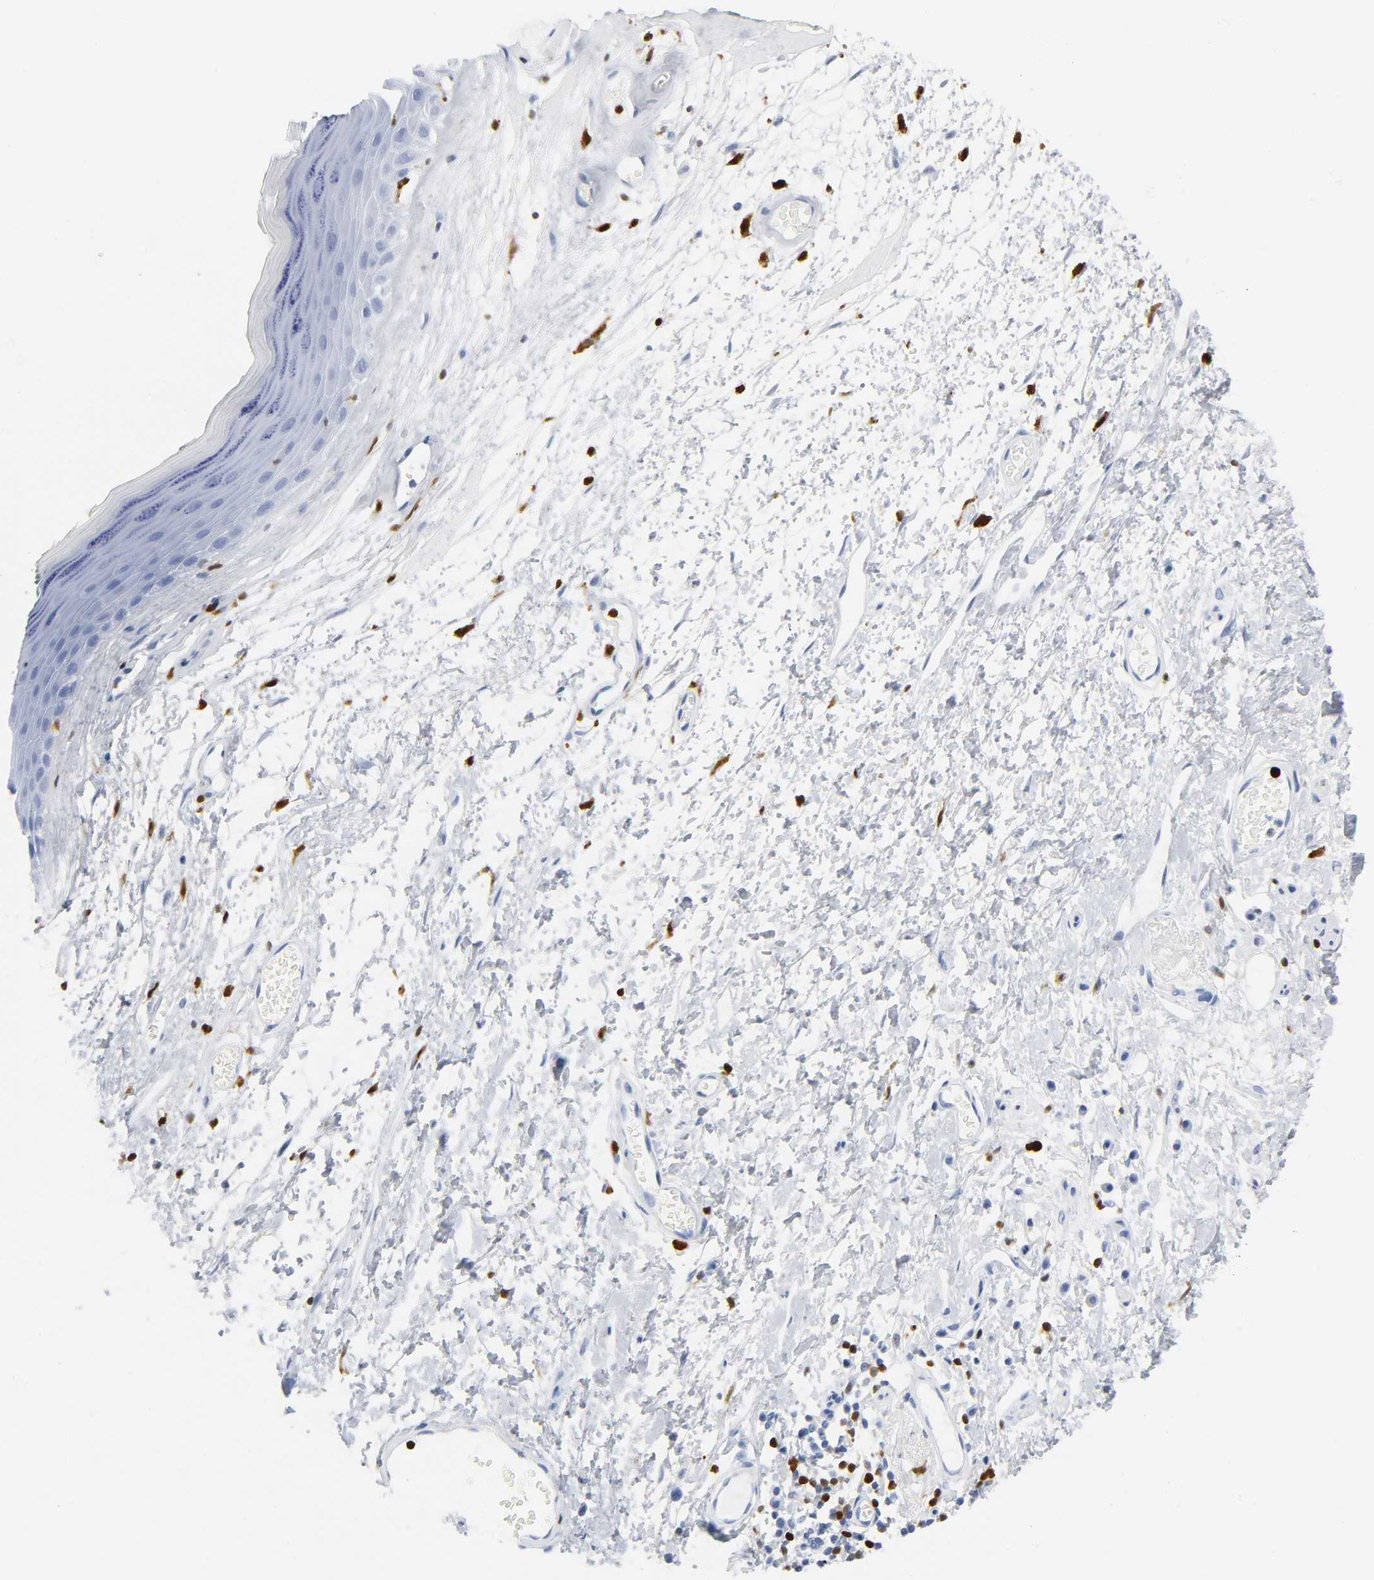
{"staining": {"intensity": "negative", "quantity": "none", "location": "none"}, "tissue": "skin", "cell_type": "Epidermal cells", "image_type": "normal", "snomed": [{"axis": "morphology", "description": "Normal tissue, NOS"}, {"axis": "morphology", "description": "Inflammation, NOS"}, {"axis": "topography", "description": "Vulva"}], "caption": "Immunohistochemistry (IHC) of benign skin exhibits no positivity in epidermal cells.", "gene": "DOK2", "patient": {"sex": "female", "age": 84}}